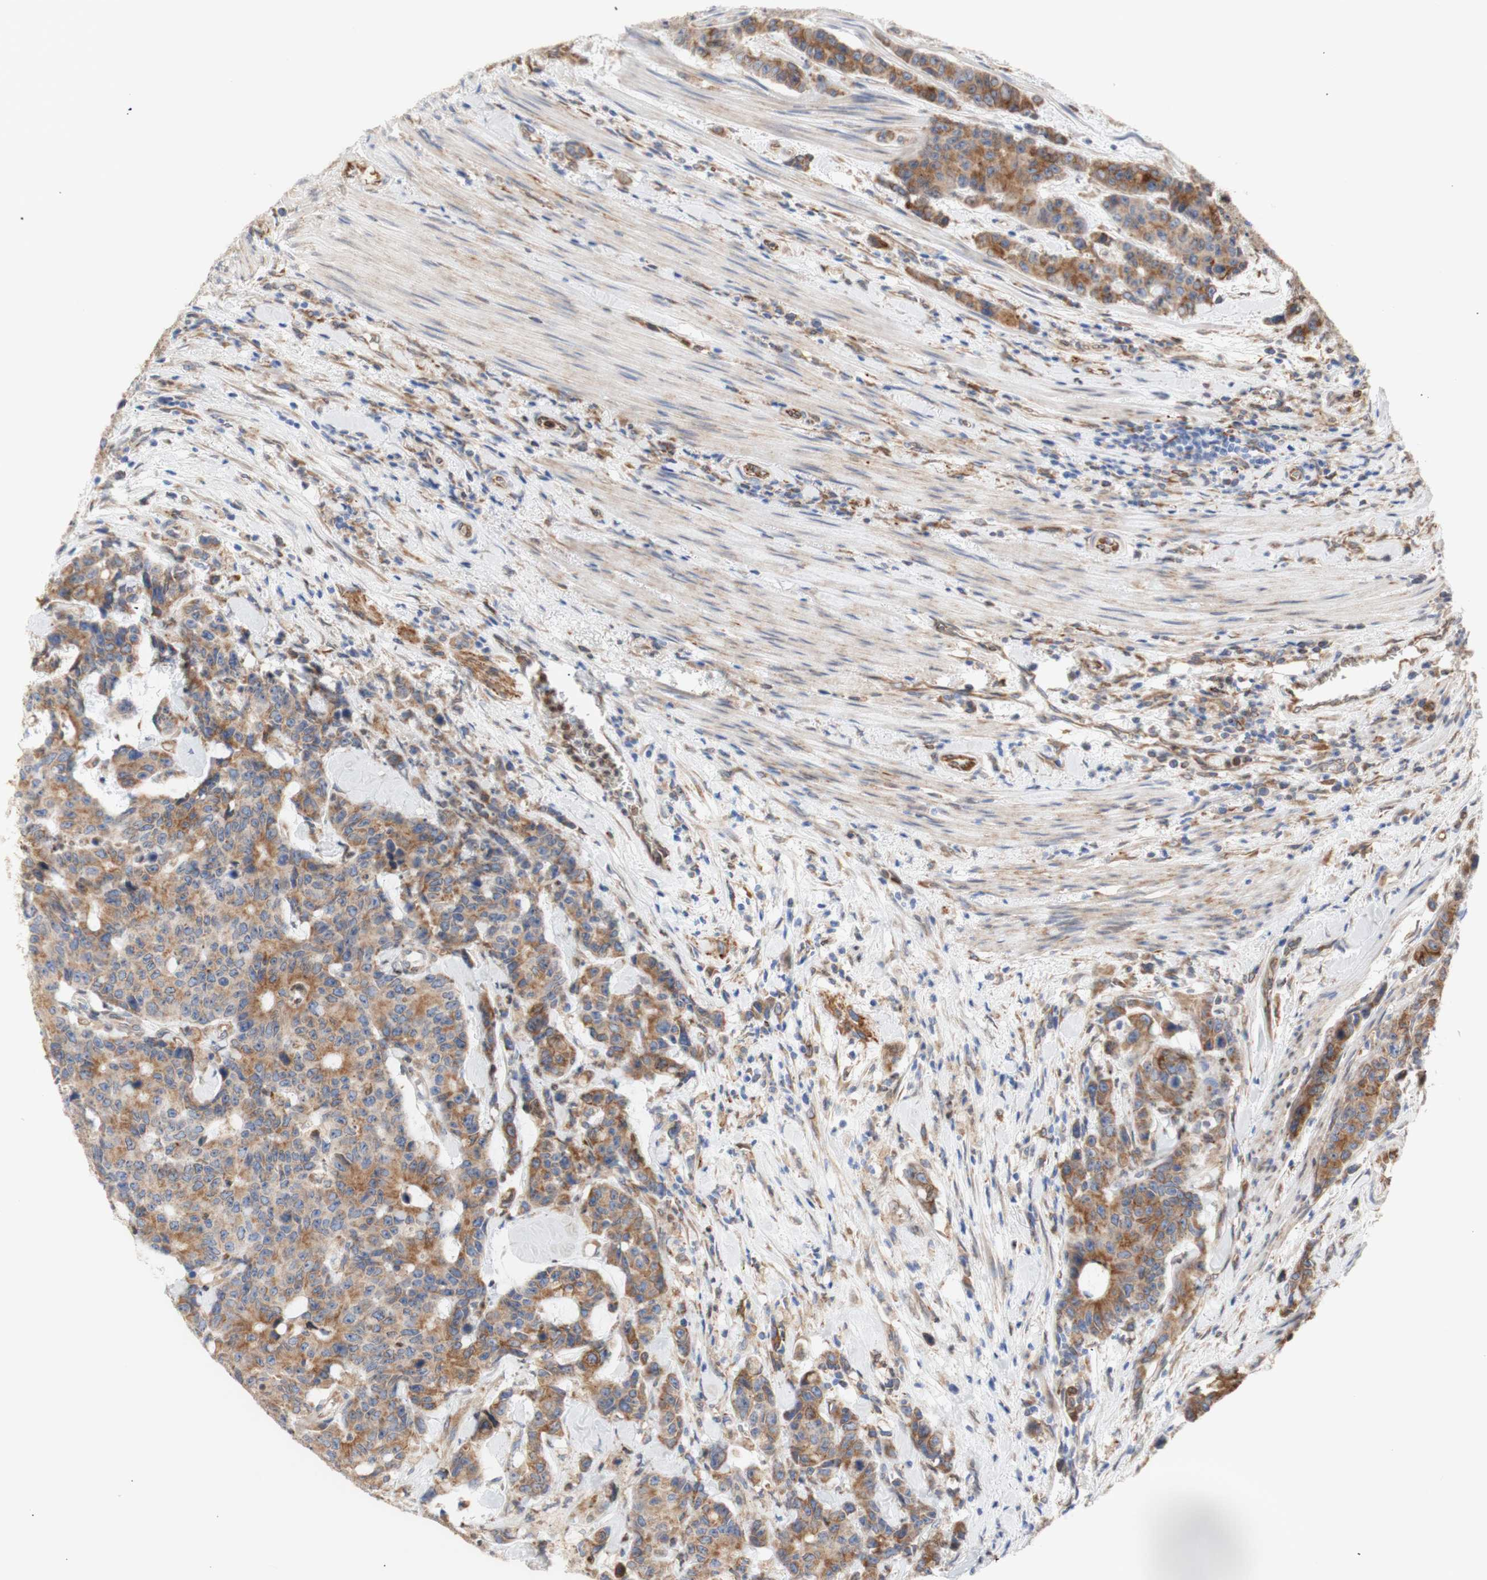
{"staining": {"intensity": "moderate", "quantity": ">75%", "location": "cytoplasmic/membranous"}, "tissue": "colorectal cancer", "cell_type": "Tumor cells", "image_type": "cancer", "snomed": [{"axis": "morphology", "description": "Adenocarcinoma, NOS"}, {"axis": "topography", "description": "Colon"}], "caption": "Colorectal cancer (adenocarcinoma) stained for a protein demonstrates moderate cytoplasmic/membranous positivity in tumor cells. Ihc stains the protein of interest in brown and the nuclei are stained blue.", "gene": "ERLIN1", "patient": {"sex": "female", "age": 86}}